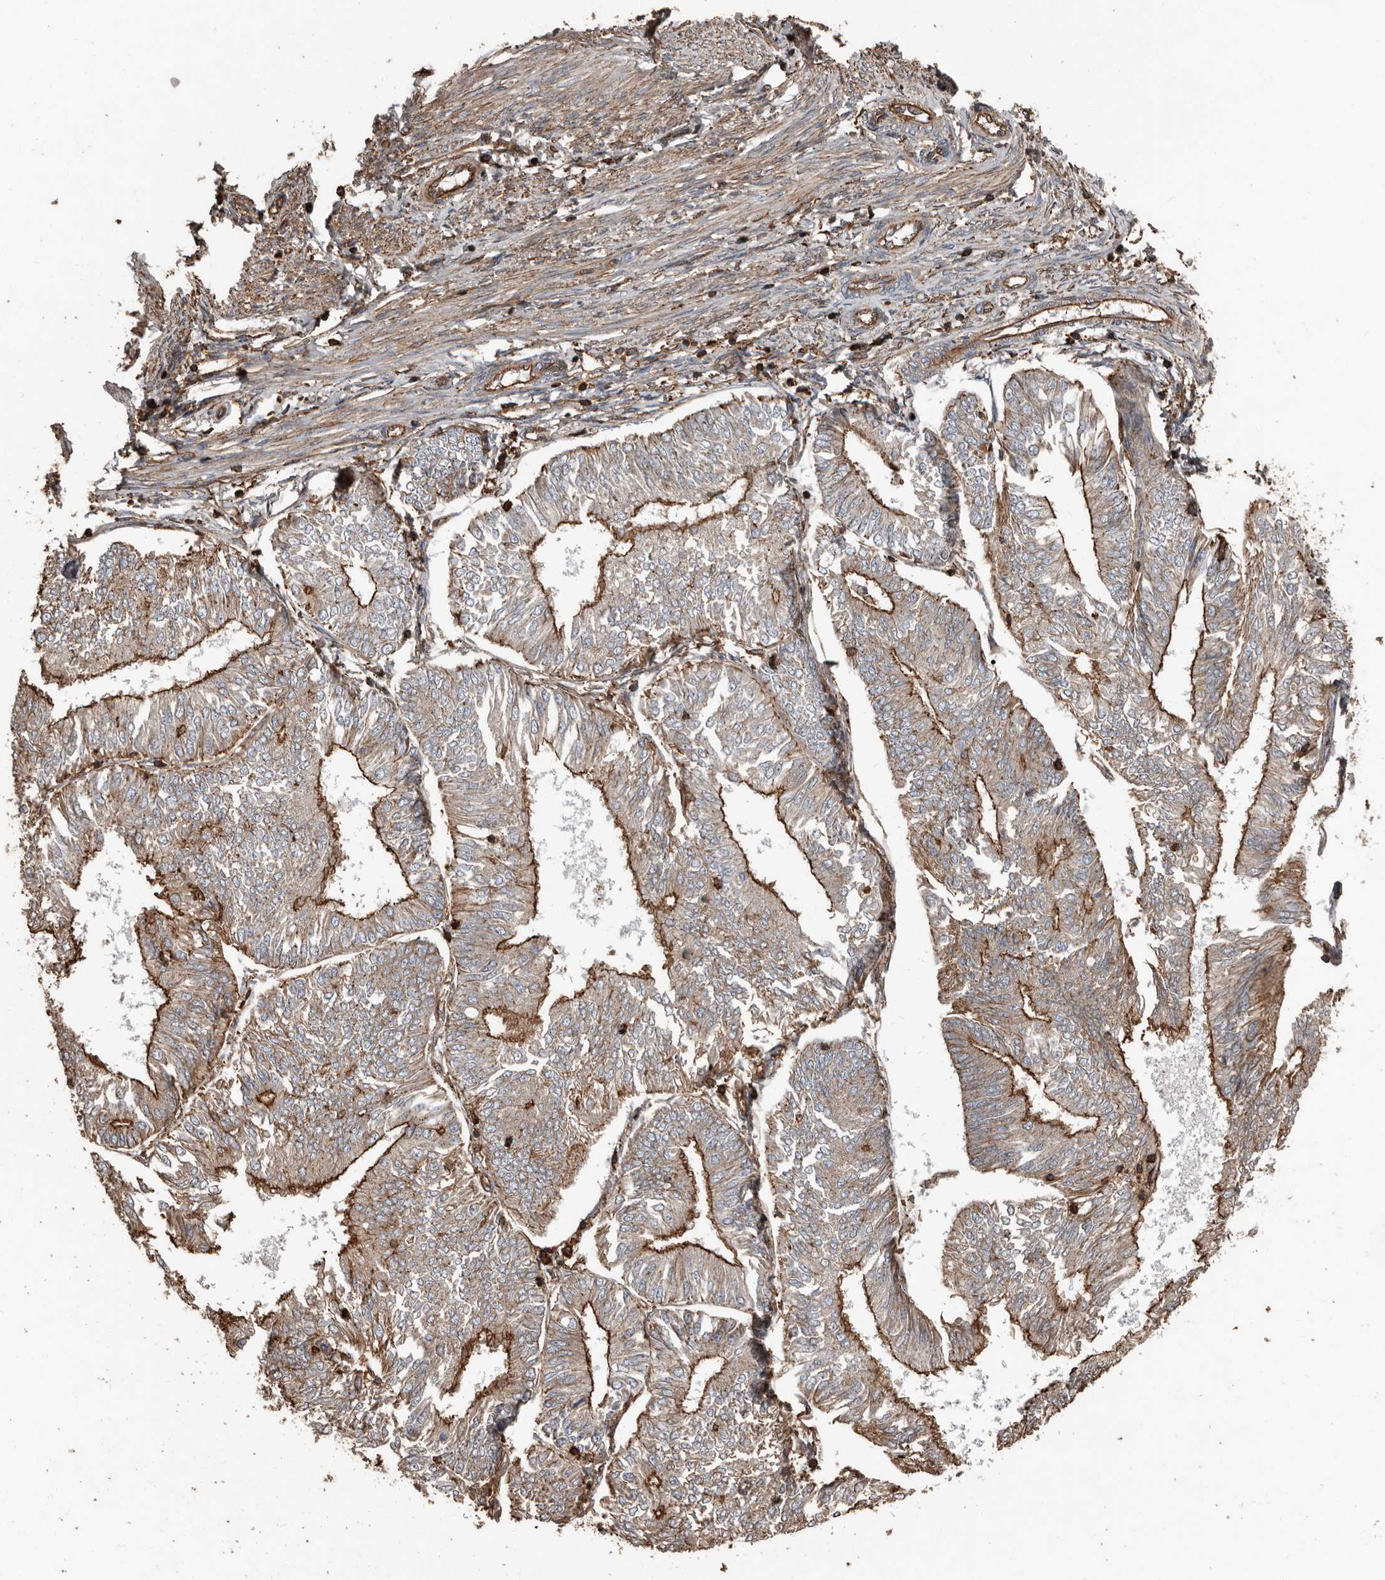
{"staining": {"intensity": "strong", "quantity": "25%-75%", "location": "cytoplasmic/membranous"}, "tissue": "endometrial cancer", "cell_type": "Tumor cells", "image_type": "cancer", "snomed": [{"axis": "morphology", "description": "Adenocarcinoma, NOS"}, {"axis": "topography", "description": "Endometrium"}], "caption": "Protein staining reveals strong cytoplasmic/membranous expression in approximately 25%-75% of tumor cells in endometrial cancer (adenocarcinoma).", "gene": "DENND6B", "patient": {"sex": "female", "age": 58}}